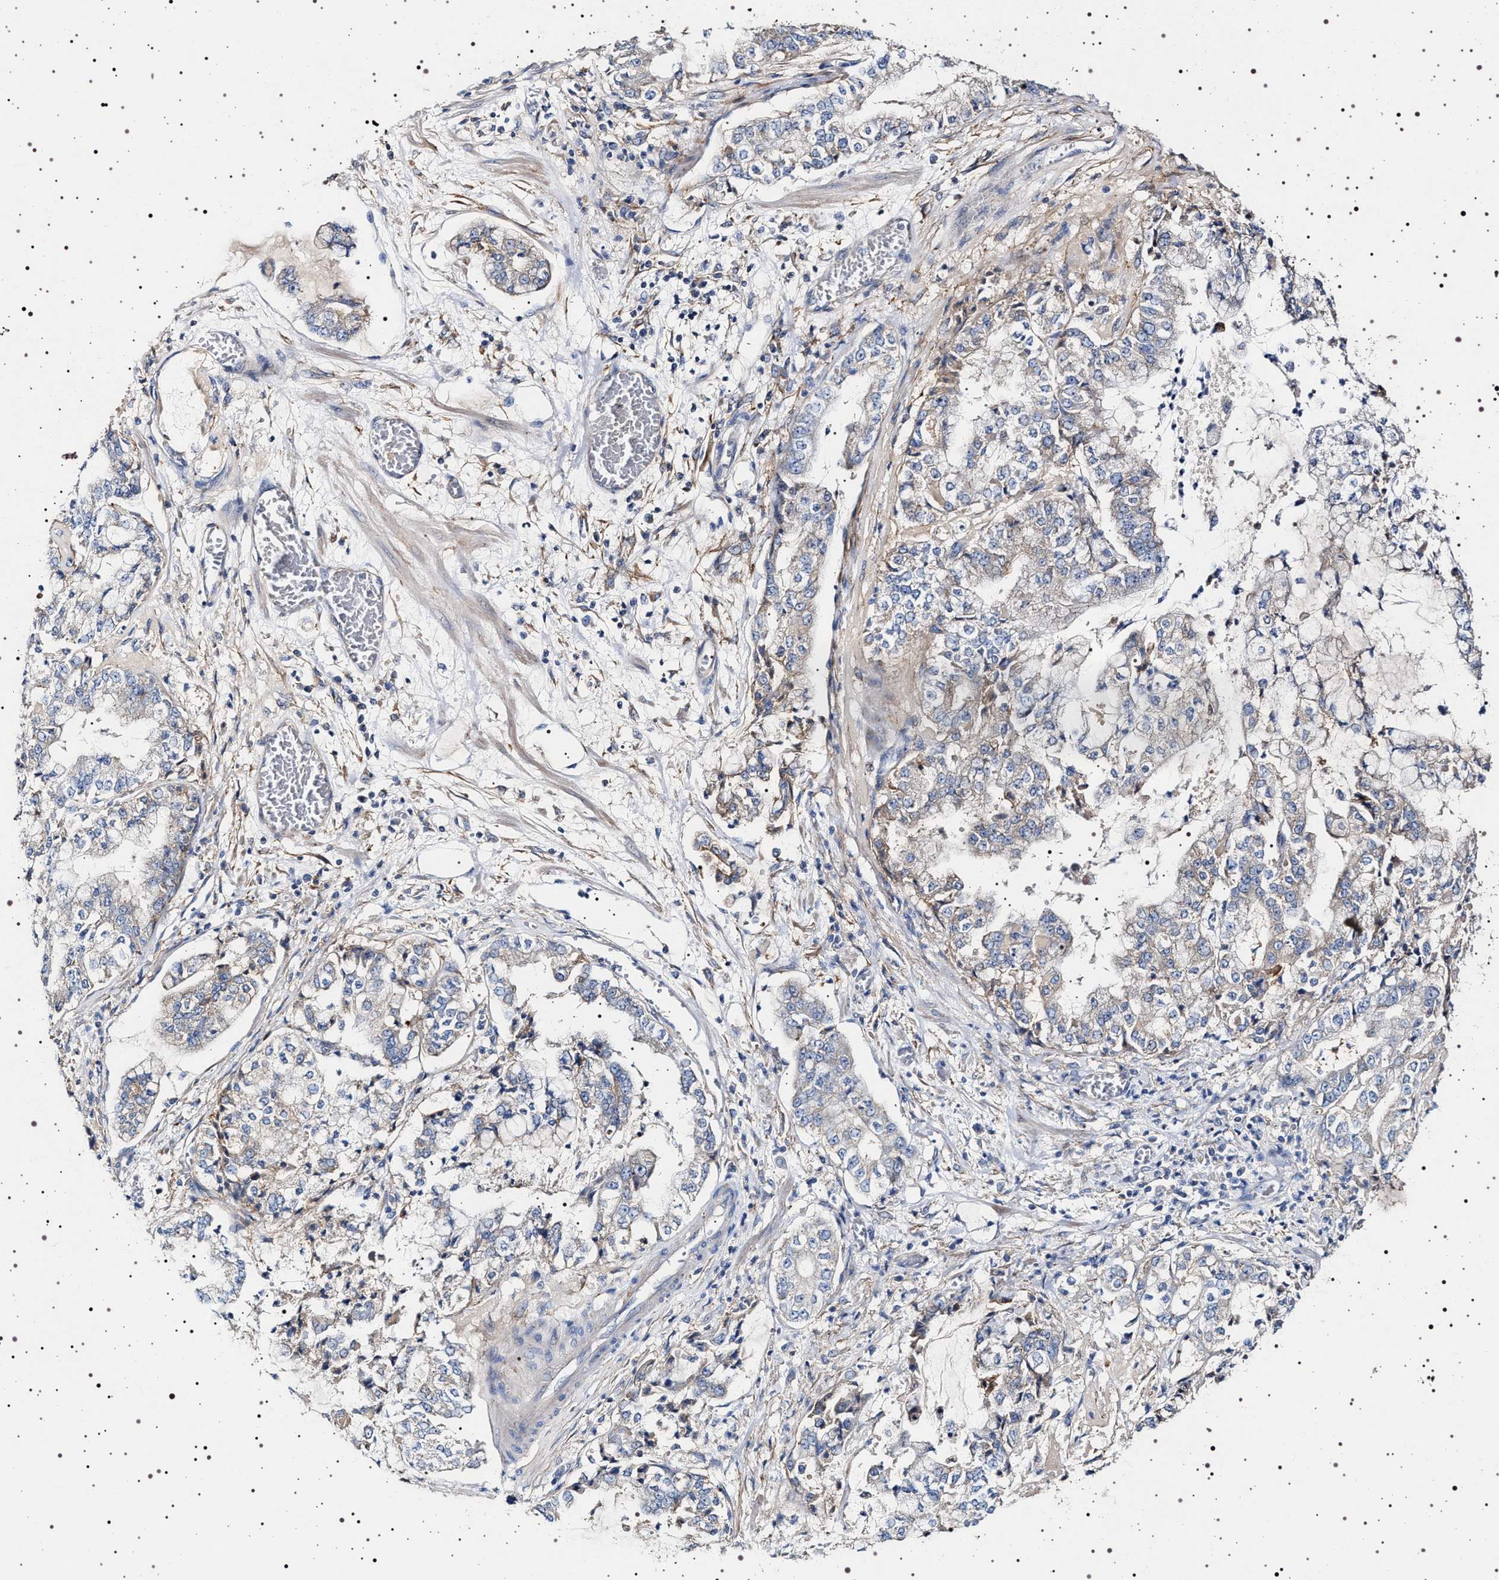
{"staining": {"intensity": "weak", "quantity": "<25%", "location": "cytoplasmic/membranous"}, "tissue": "stomach cancer", "cell_type": "Tumor cells", "image_type": "cancer", "snomed": [{"axis": "morphology", "description": "Adenocarcinoma, NOS"}, {"axis": "topography", "description": "Stomach"}], "caption": "Immunohistochemistry (IHC) of human adenocarcinoma (stomach) shows no positivity in tumor cells. Nuclei are stained in blue.", "gene": "NAALADL2", "patient": {"sex": "male", "age": 76}}